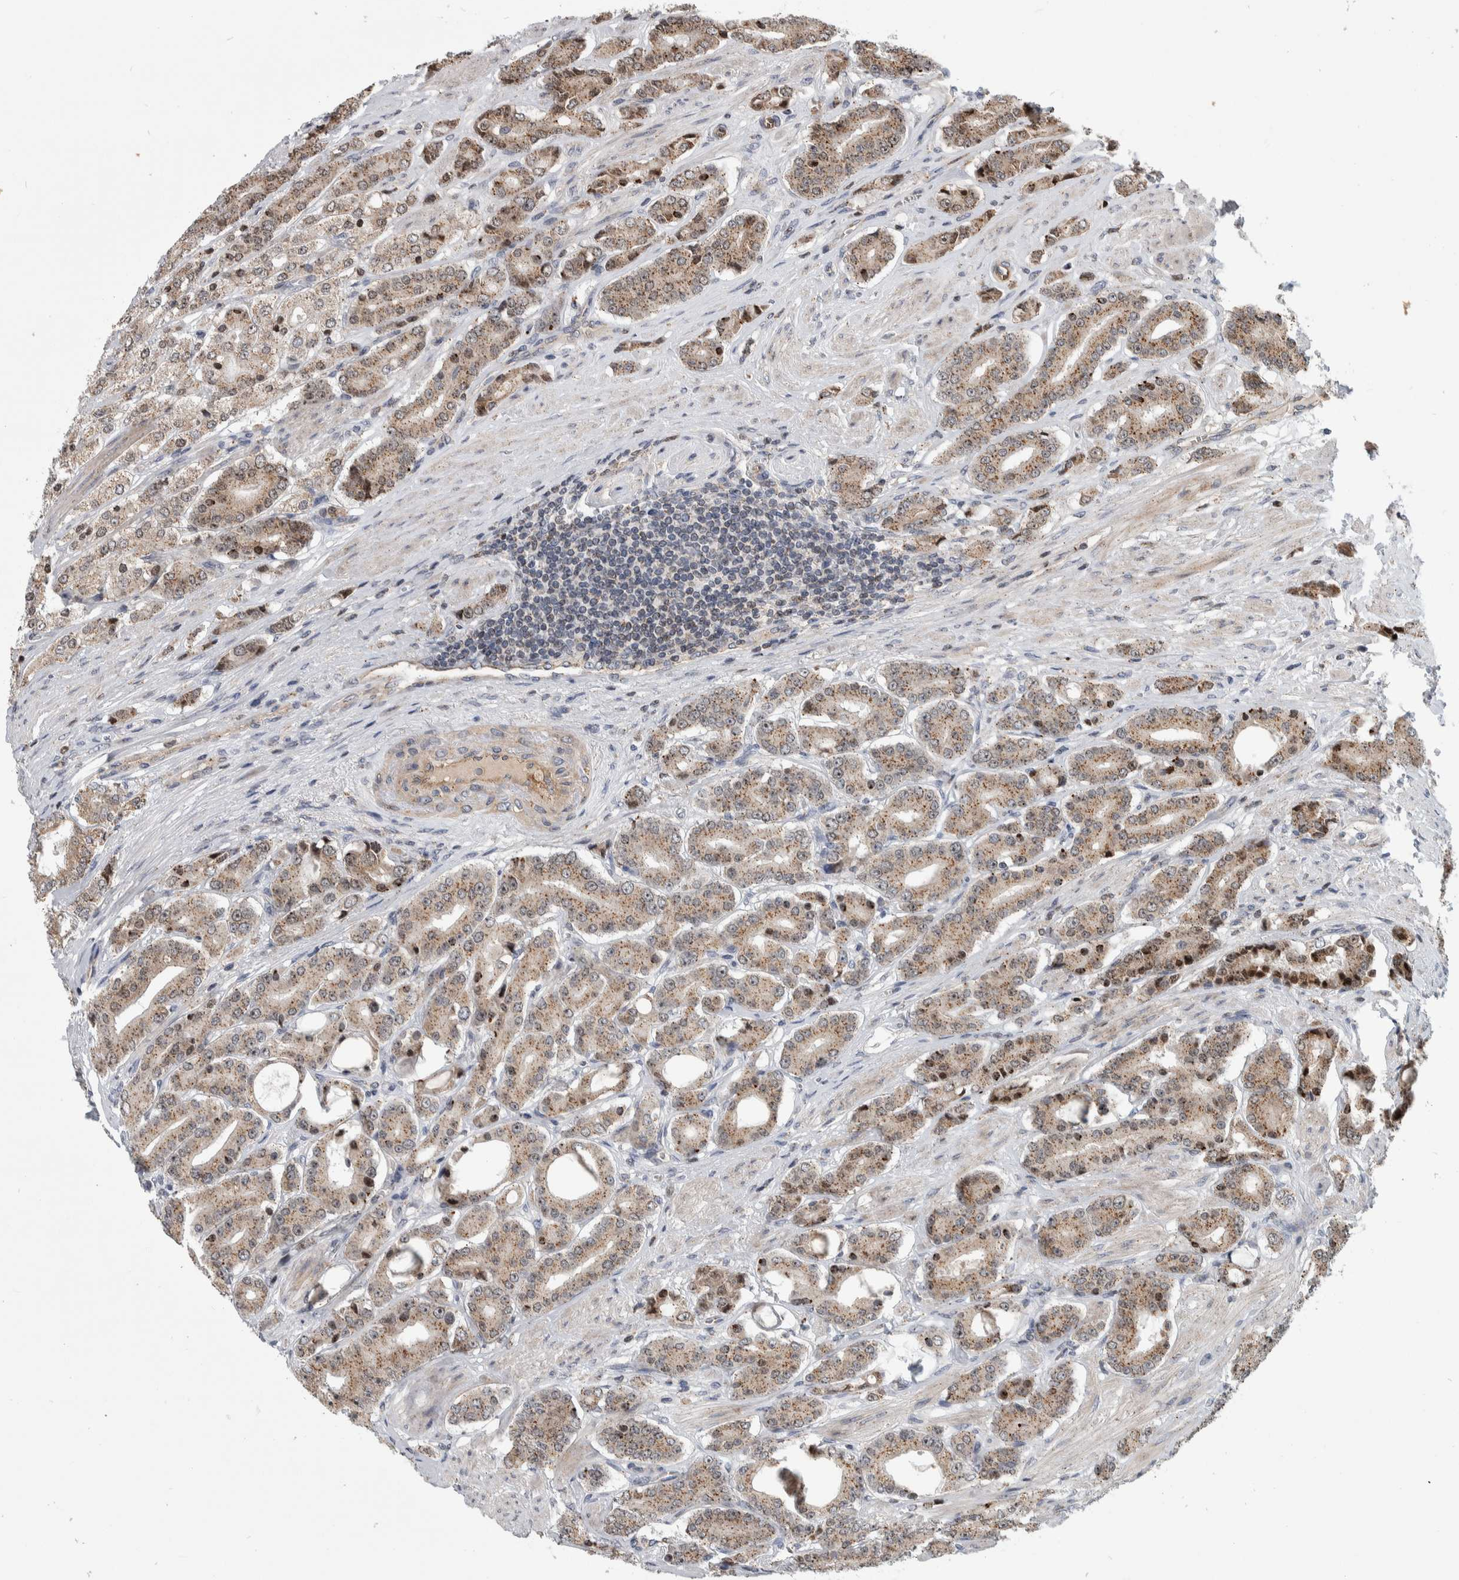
{"staining": {"intensity": "weak", "quantity": ">75%", "location": "cytoplasmic/membranous"}, "tissue": "prostate cancer", "cell_type": "Tumor cells", "image_type": "cancer", "snomed": [{"axis": "morphology", "description": "Adenocarcinoma, High grade"}, {"axis": "topography", "description": "Prostate"}], "caption": "Tumor cells demonstrate weak cytoplasmic/membranous staining in about >75% of cells in prostate cancer (adenocarcinoma (high-grade)). Using DAB (brown) and hematoxylin (blue) stains, captured at high magnification using brightfield microscopy.", "gene": "MSL1", "patient": {"sex": "male", "age": 71}}